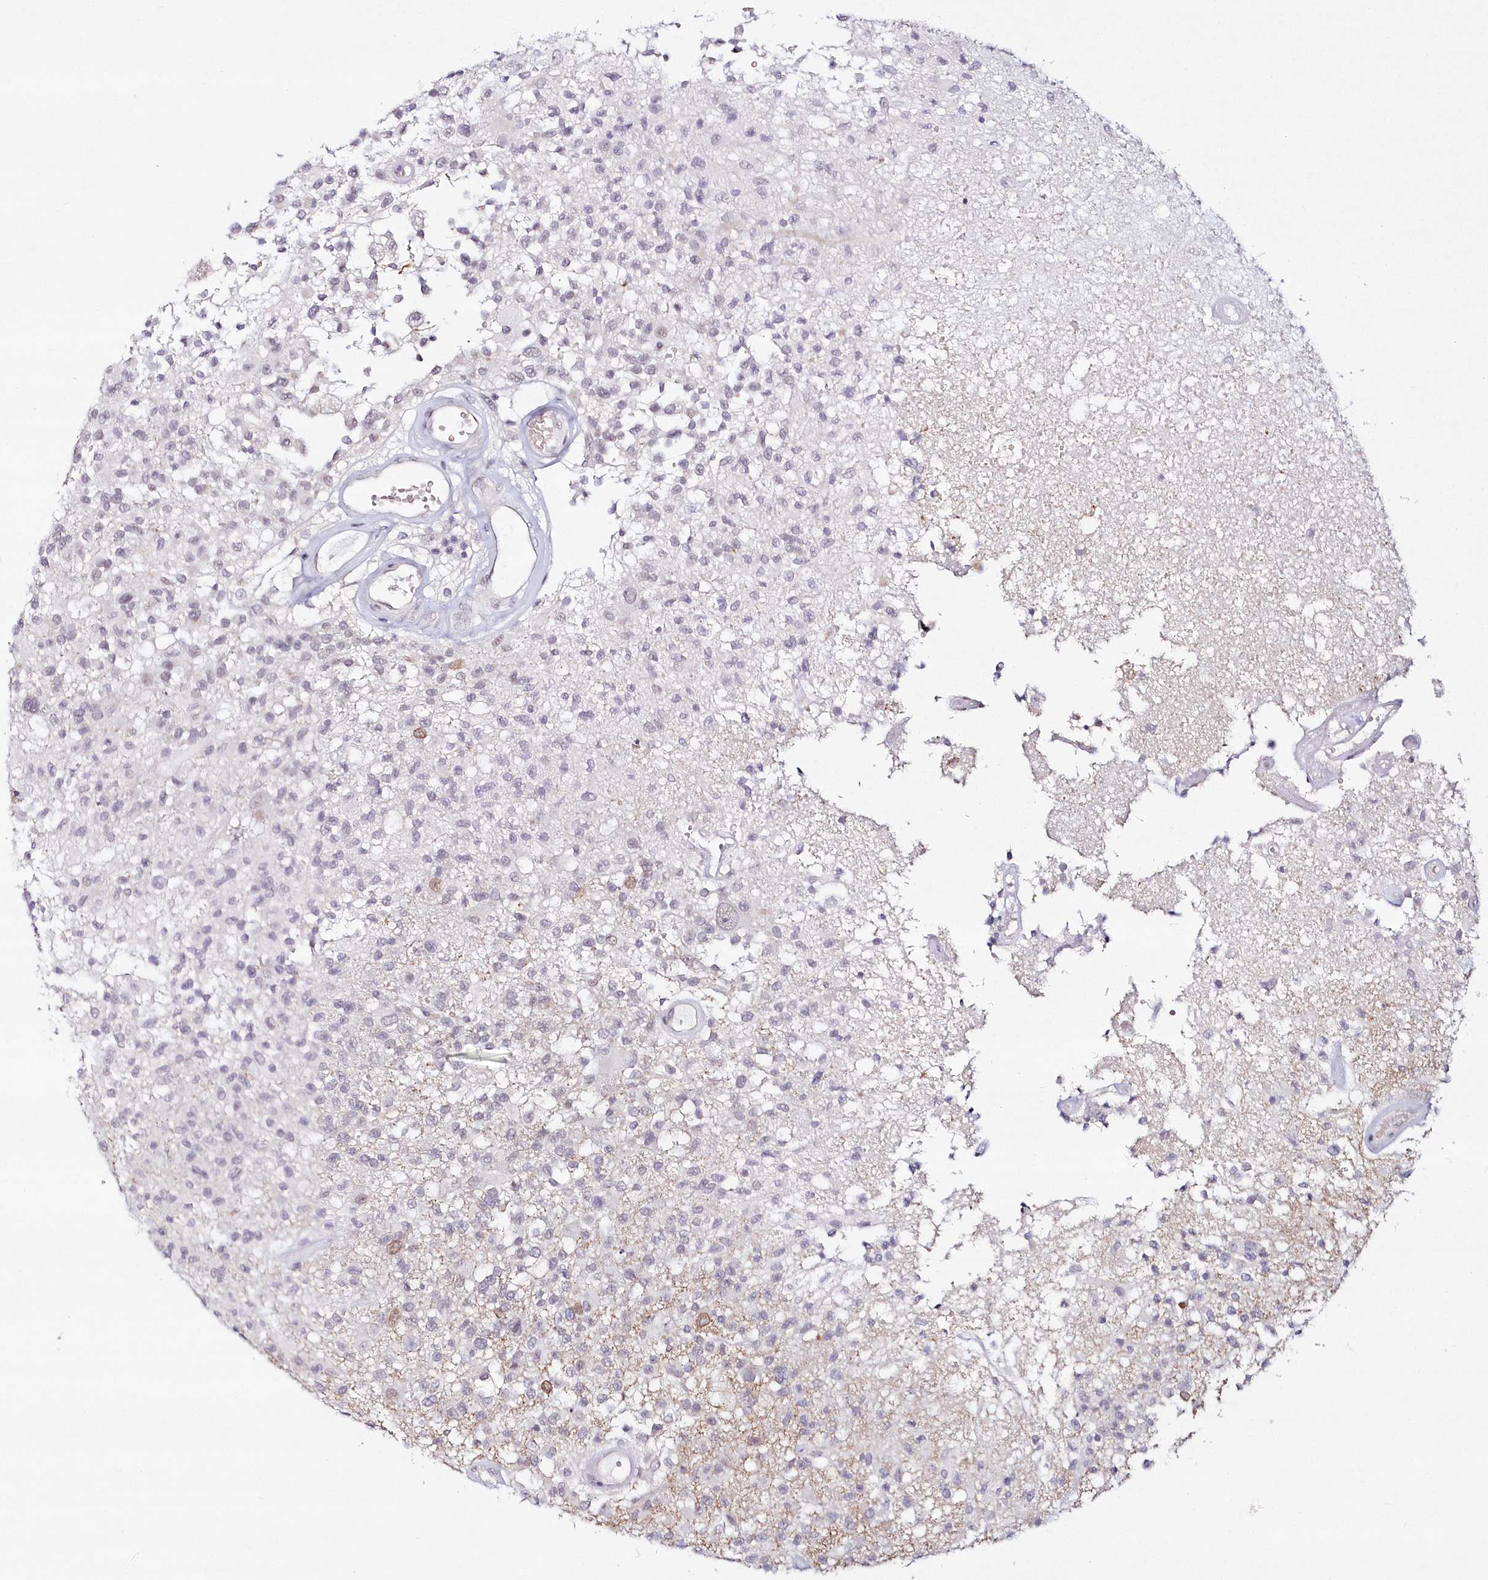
{"staining": {"intensity": "negative", "quantity": "none", "location": "none"}, "tissue": "glioma", "cell_type": "Tumor cells", "image_type": "cancer", "snomed": [{"axis": "morphology", "description": "Glioma, malignant, High grade"}, {"axis": "morphology", "description": "Glioblastoma, NOS"}, {"axis": "topography", "description": "Brain"}], "caption": "An image of glioblastoma stained for a protein demonstrates no brown staining in tumor cells. (DAB immunohistochemistry (IHC) with hematoxylin counter stain).", "gene": "HYCC2", "patient": {"sex": "male", "age": 60}}